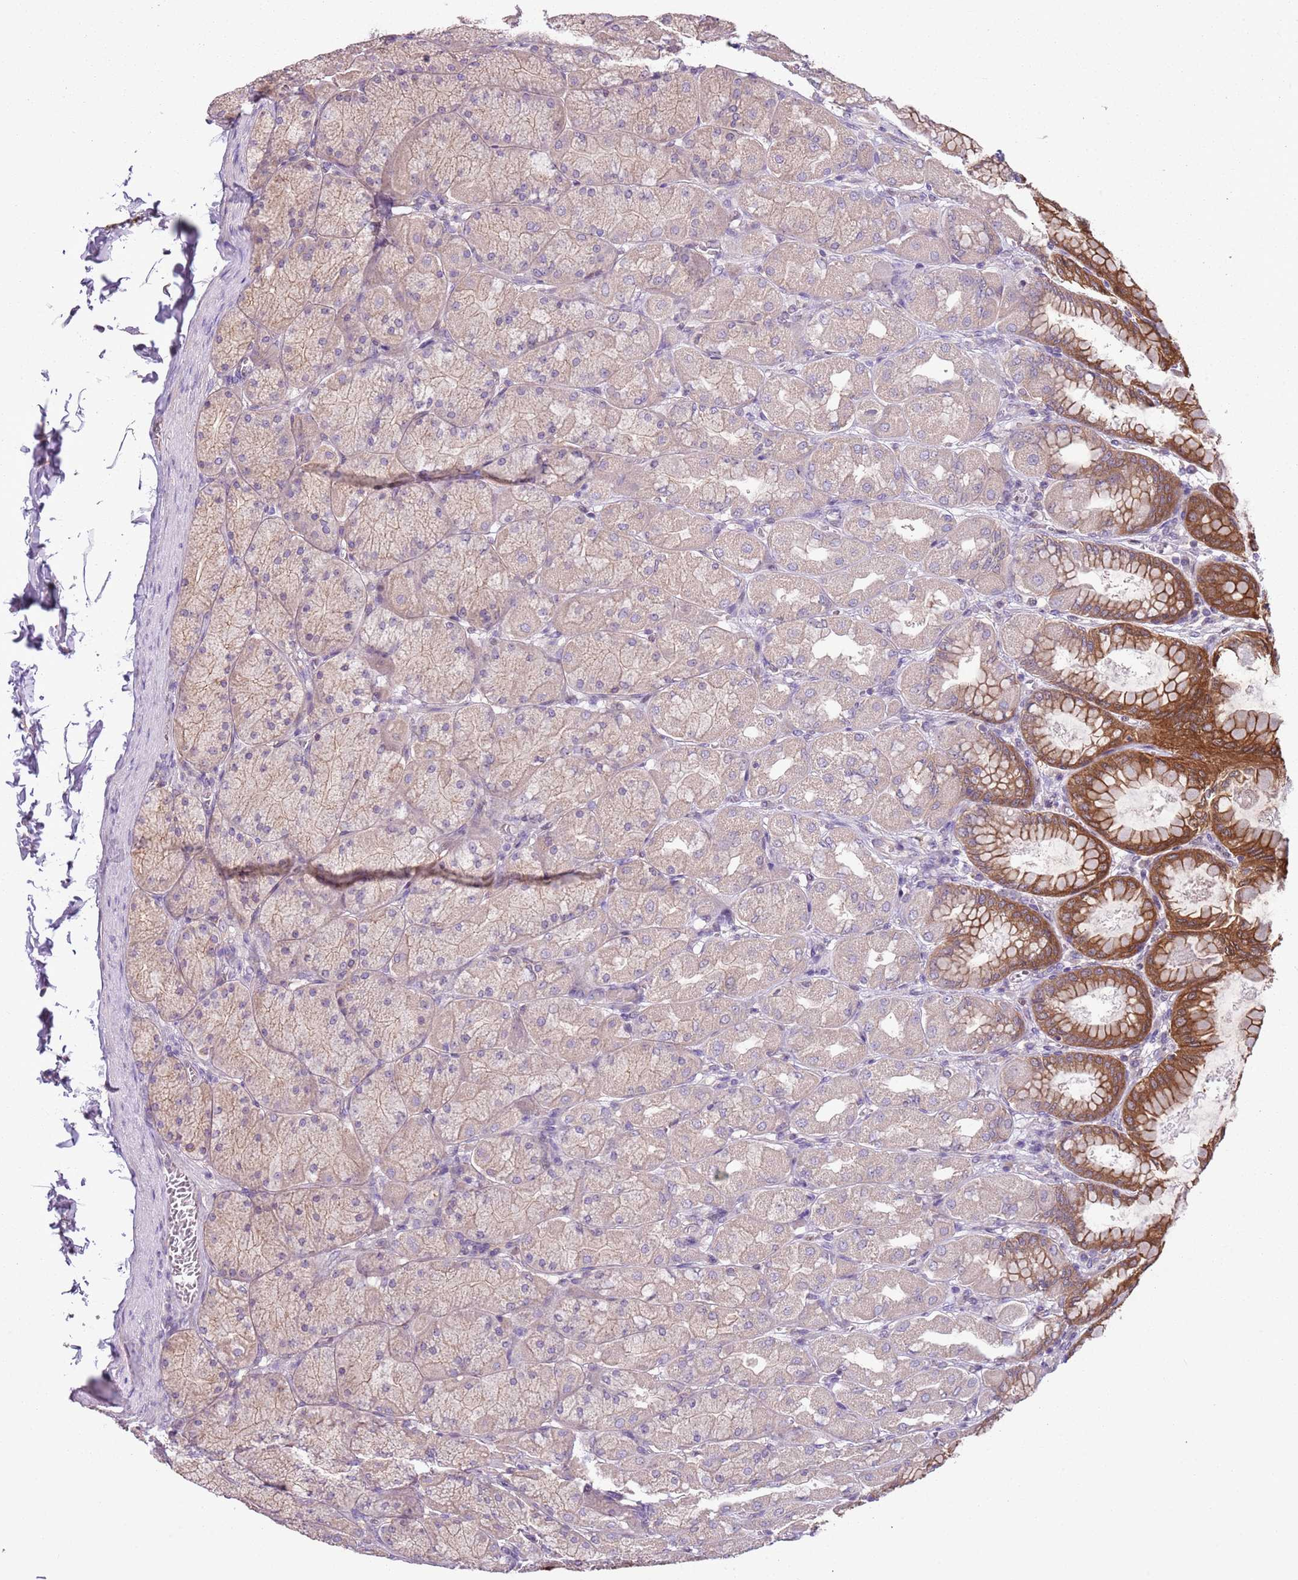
{"staining": {"intensity": "strong", "quantity": "25%-75%", "location": "cytoplasmic/membranous"}, "tissue": "stomach", "cell_type": "Glandular cells", "image_type": "normal", "snomed": [{"axis": "morphology", "description": "Normal tissue, NOS"}, {"axis": "topography", "description": "Stomach, upper"}], "caption": "Immunohistochemical staining of benign stomach displays 25%-75% levels of strong cytoplasmic/membranous protein expression in about 25%-75% of glandular cells. The protein is shown in brown color, while the nuclei are stained blue.", "gene": "CAPN9", "patient": {"sex": "female", "age": 56}}